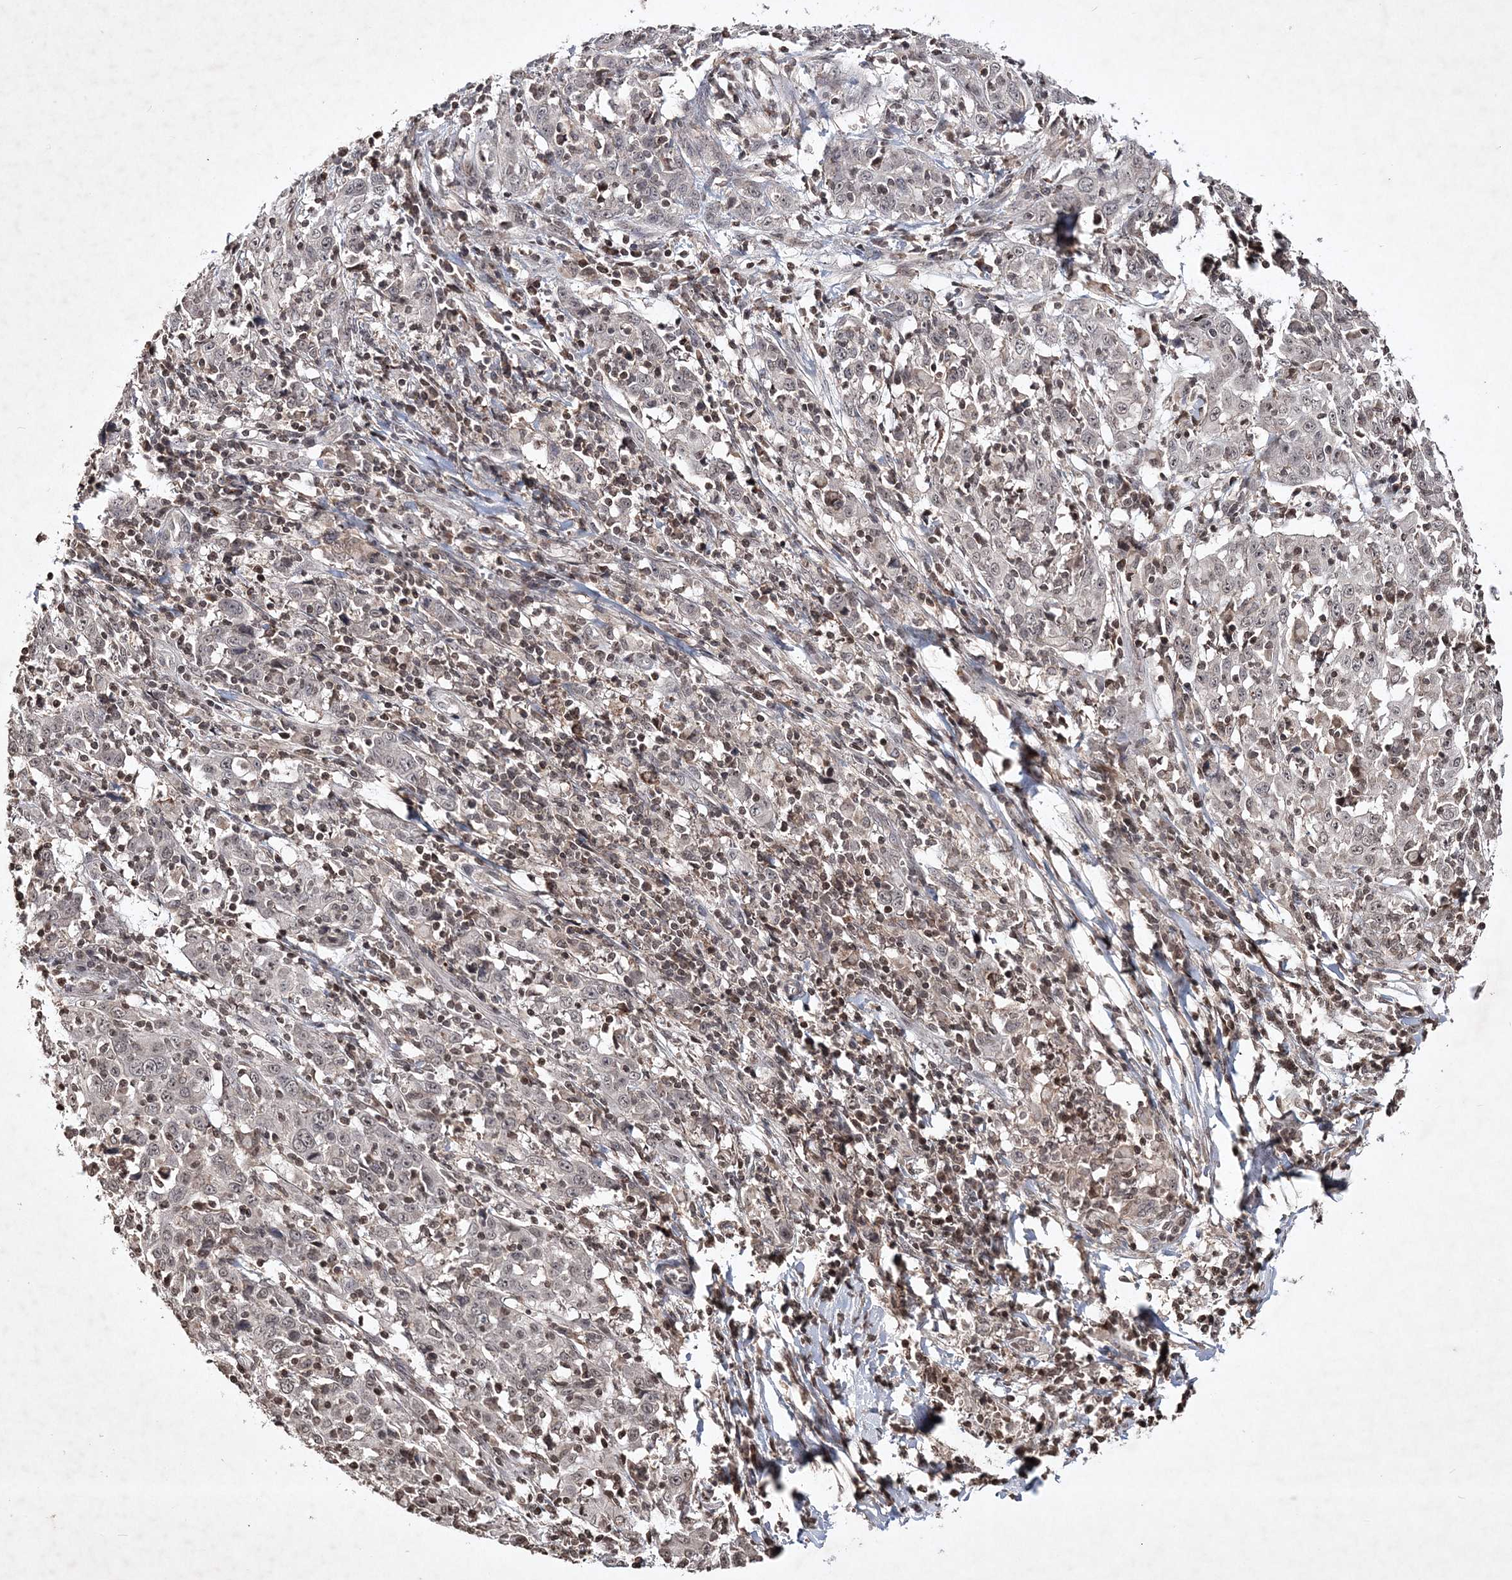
{"staining": {"intensity": "weak", "quantity": ">75%", "location": "nuclear"}, "tissue": "cervical cancer", "cell_type": "Tumor cells", "image_type": "cancer", "snomed": [{"axis": "morphology", "description": "Squamous cell carcinoma, NOS"}, {"axis": "topography", "description": "Cervix"}], "caption": "Immunohistochemistry of human cervical squamous cell carcinoma demonstrates low levels of weak nuclear positivity in about >75% of tumor cells.", "gene": "SOWAHB", "patient": {"sex": "female", "age": 46}}